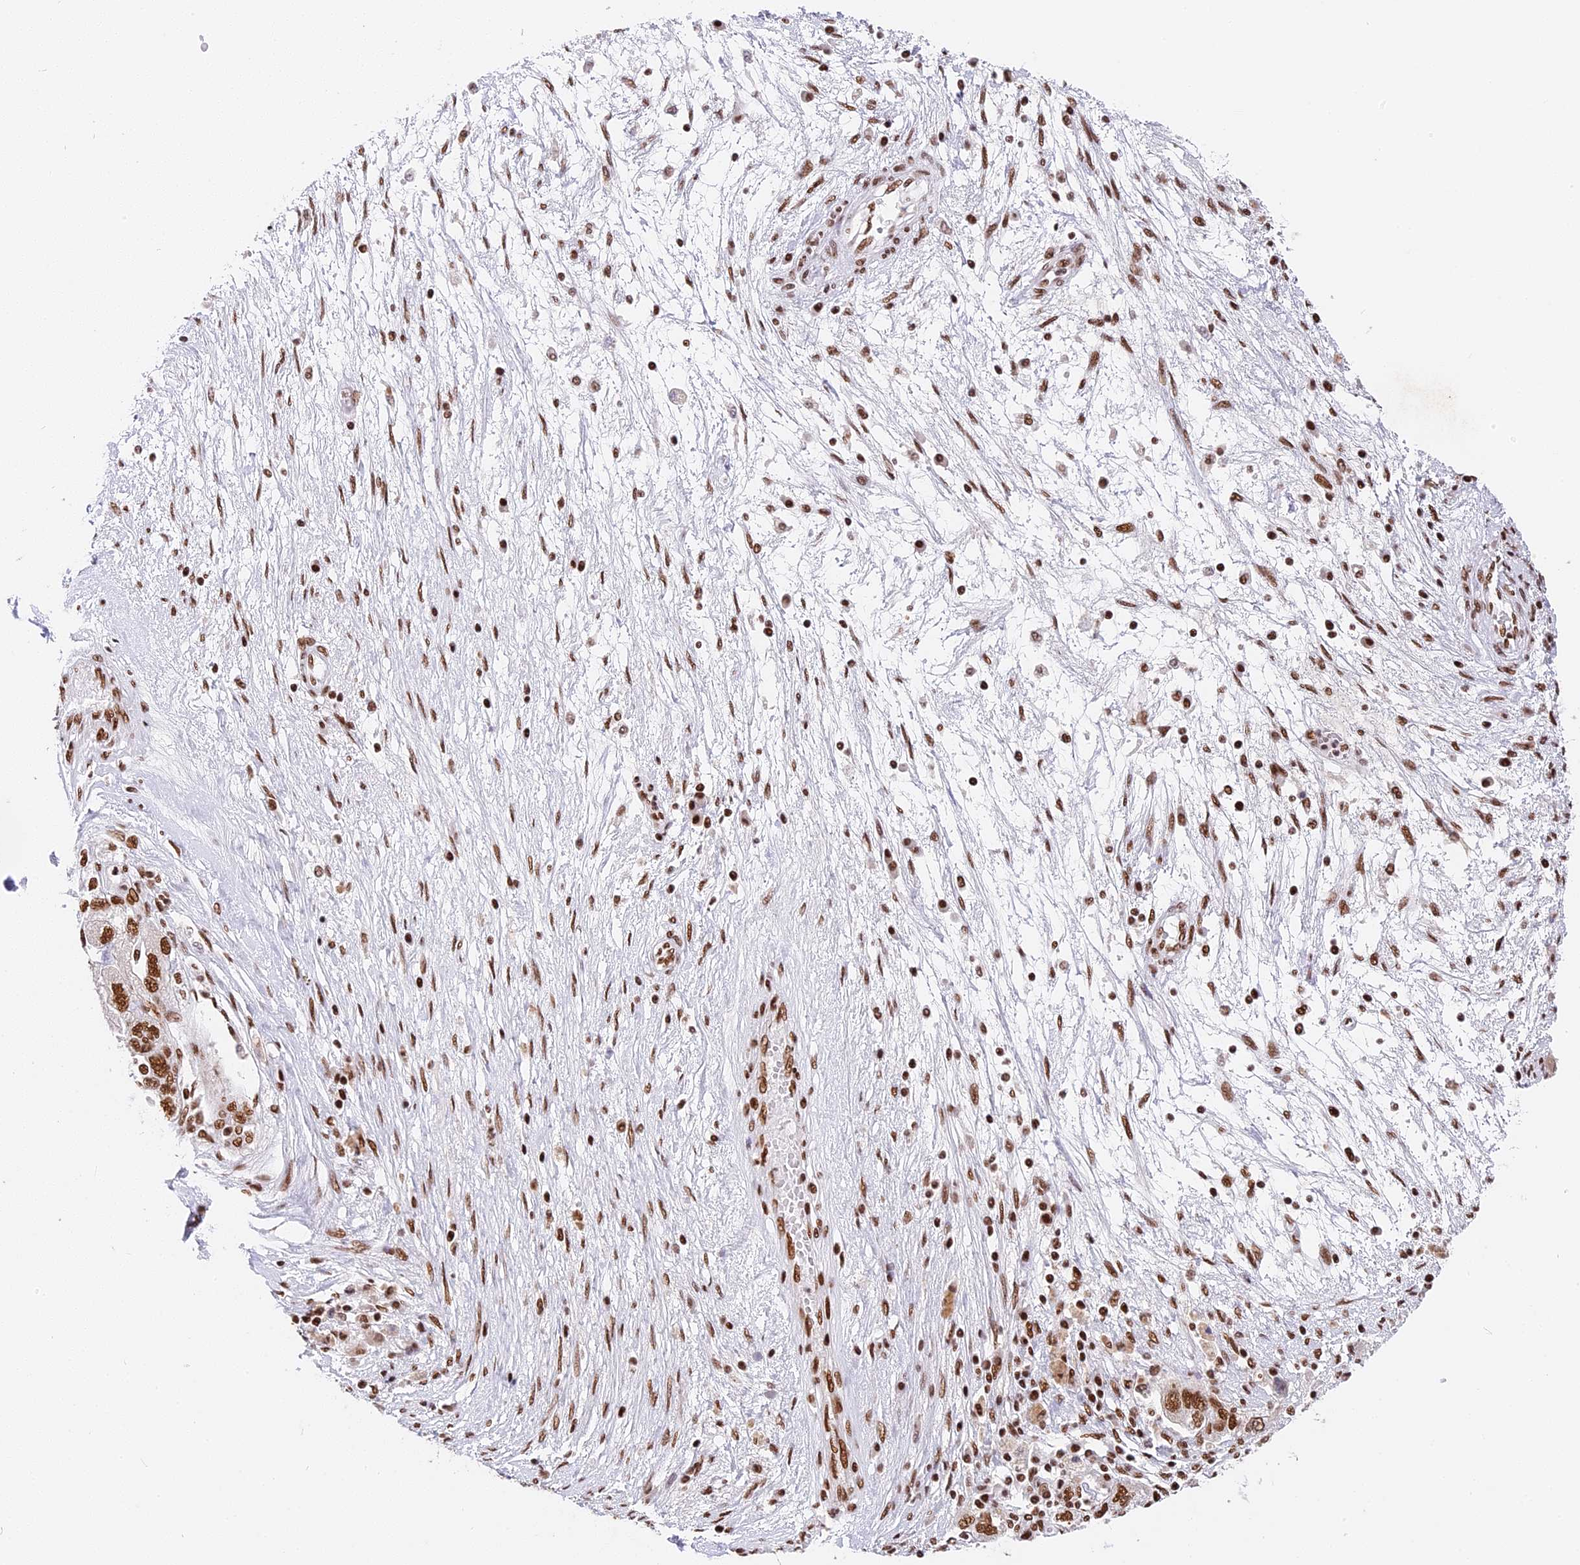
{"staining": {"intensity": "moderate", "quantity": ">75%", "location": "nuclear"}, "tissue": "ovarian cancer", "cell_type": "Tumor cells", "image_type": "cancer", "snomed": [{"axis": "morphology", "description": "Carcinoma, NOS"}, {"axis": "morphology", "description": "Cystadenocarcinoma, serous, NOS"}, {"axis": "topography", "description": "Ovary"}], "caption": "This micrograph shows ovarian serous cystadenocarcinoma stained with IHC to label a protein in brown. The nuclear of tumor cells show moderate positivity for the protein. Nuclei are counter-stained blue.", "gene": "SBNO1", "patient": {"sex": "female", "age": 69}}